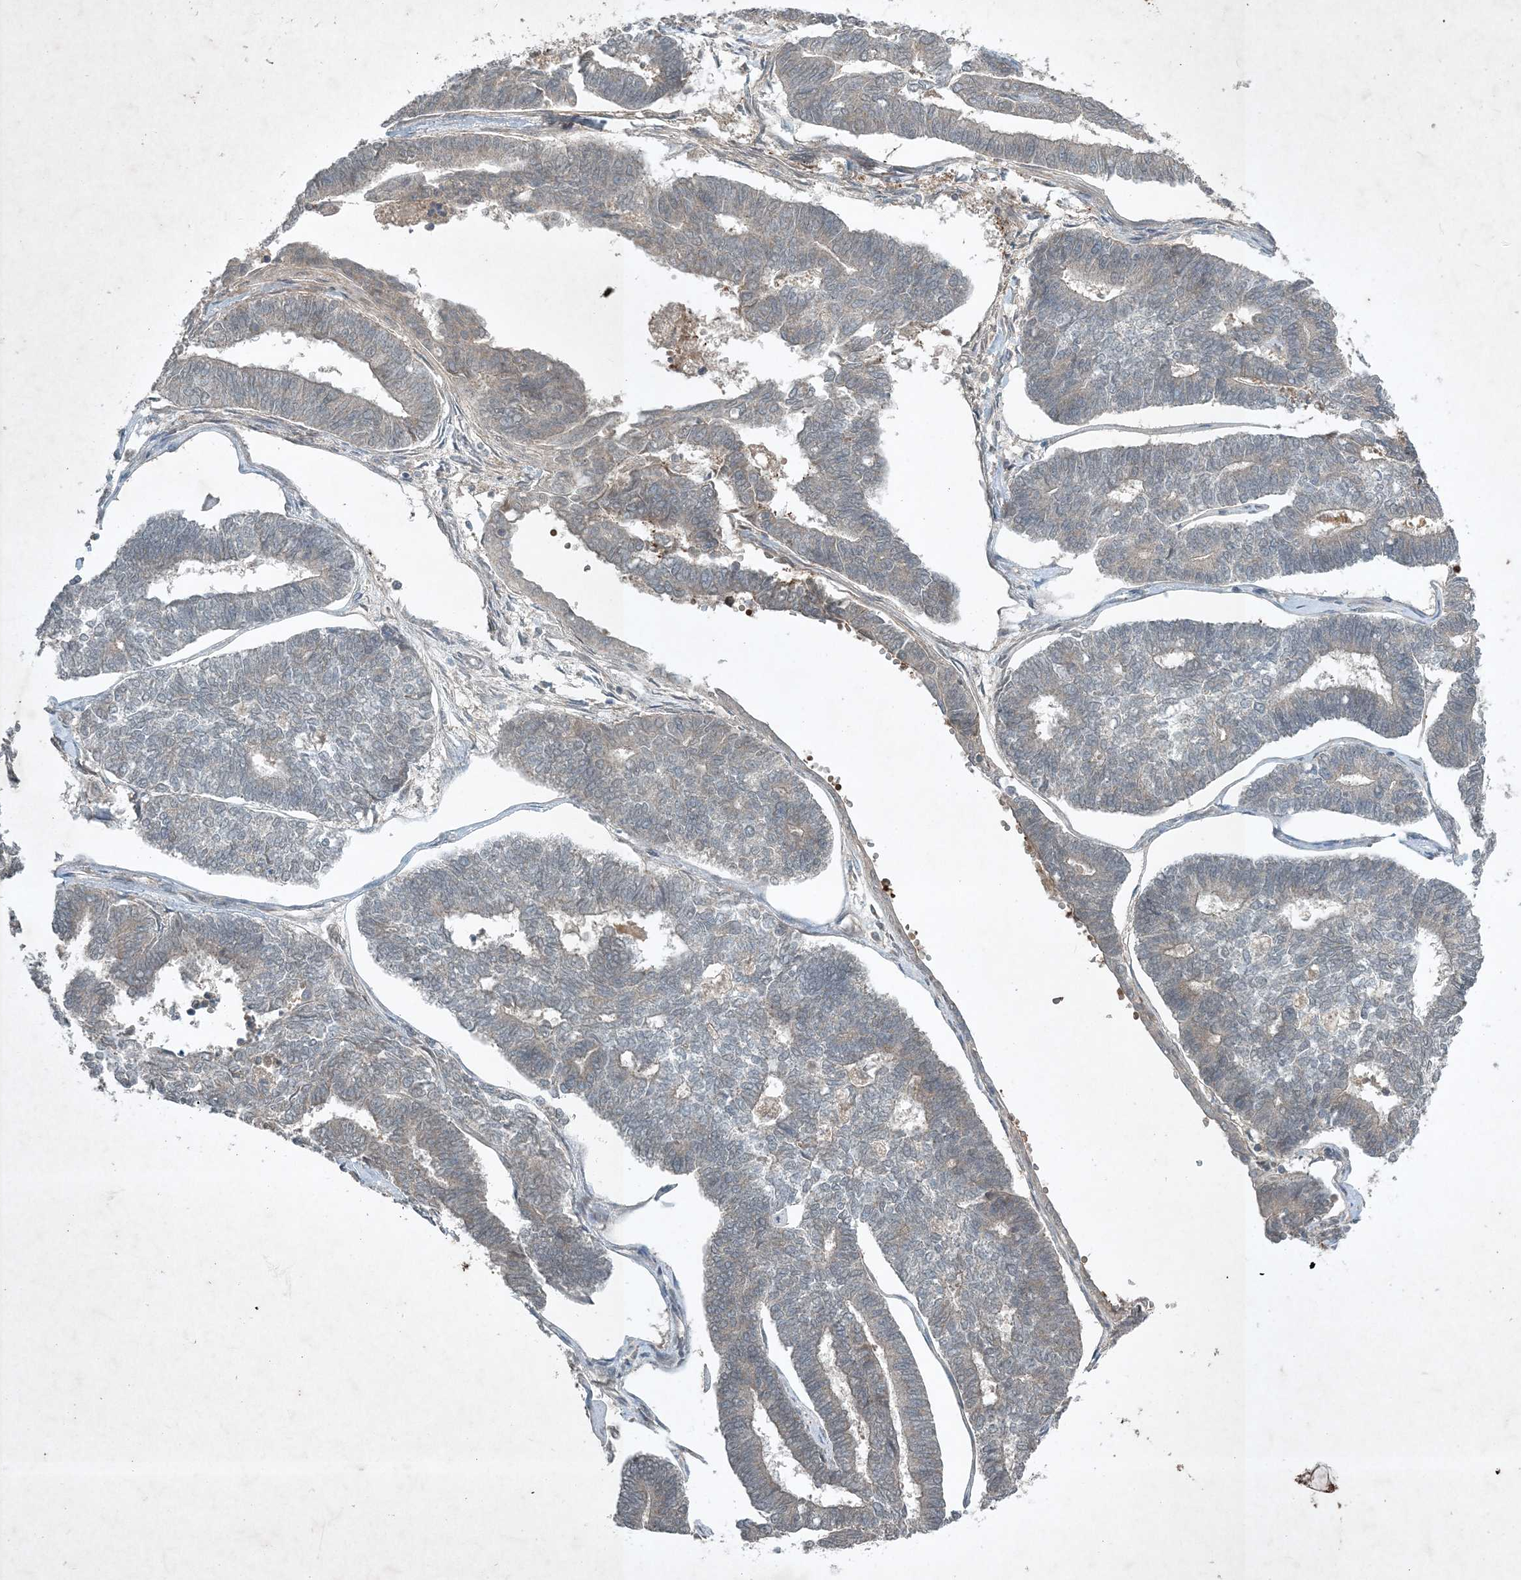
{"staining": {"intensity": "moderate", "quantity": "<25%", "location": "cytoplasmic/membranous"}, "tissue": "endometrial cancer", "cell_type": "Tumor cells", "image_type": "cancer", "snomed": [{"axis": "morphology", "description": "Adenocarcinoma, NOS"}, {"axis": "topography", "description": "Endometrium"}], "caption": "Human adenocarcinoma (endometrial) stained with a protein marker demonstrates moderate staining in tumor cells.", "gene": "TNFAIP6", "patient": {"sex": "female", "age": 70}}